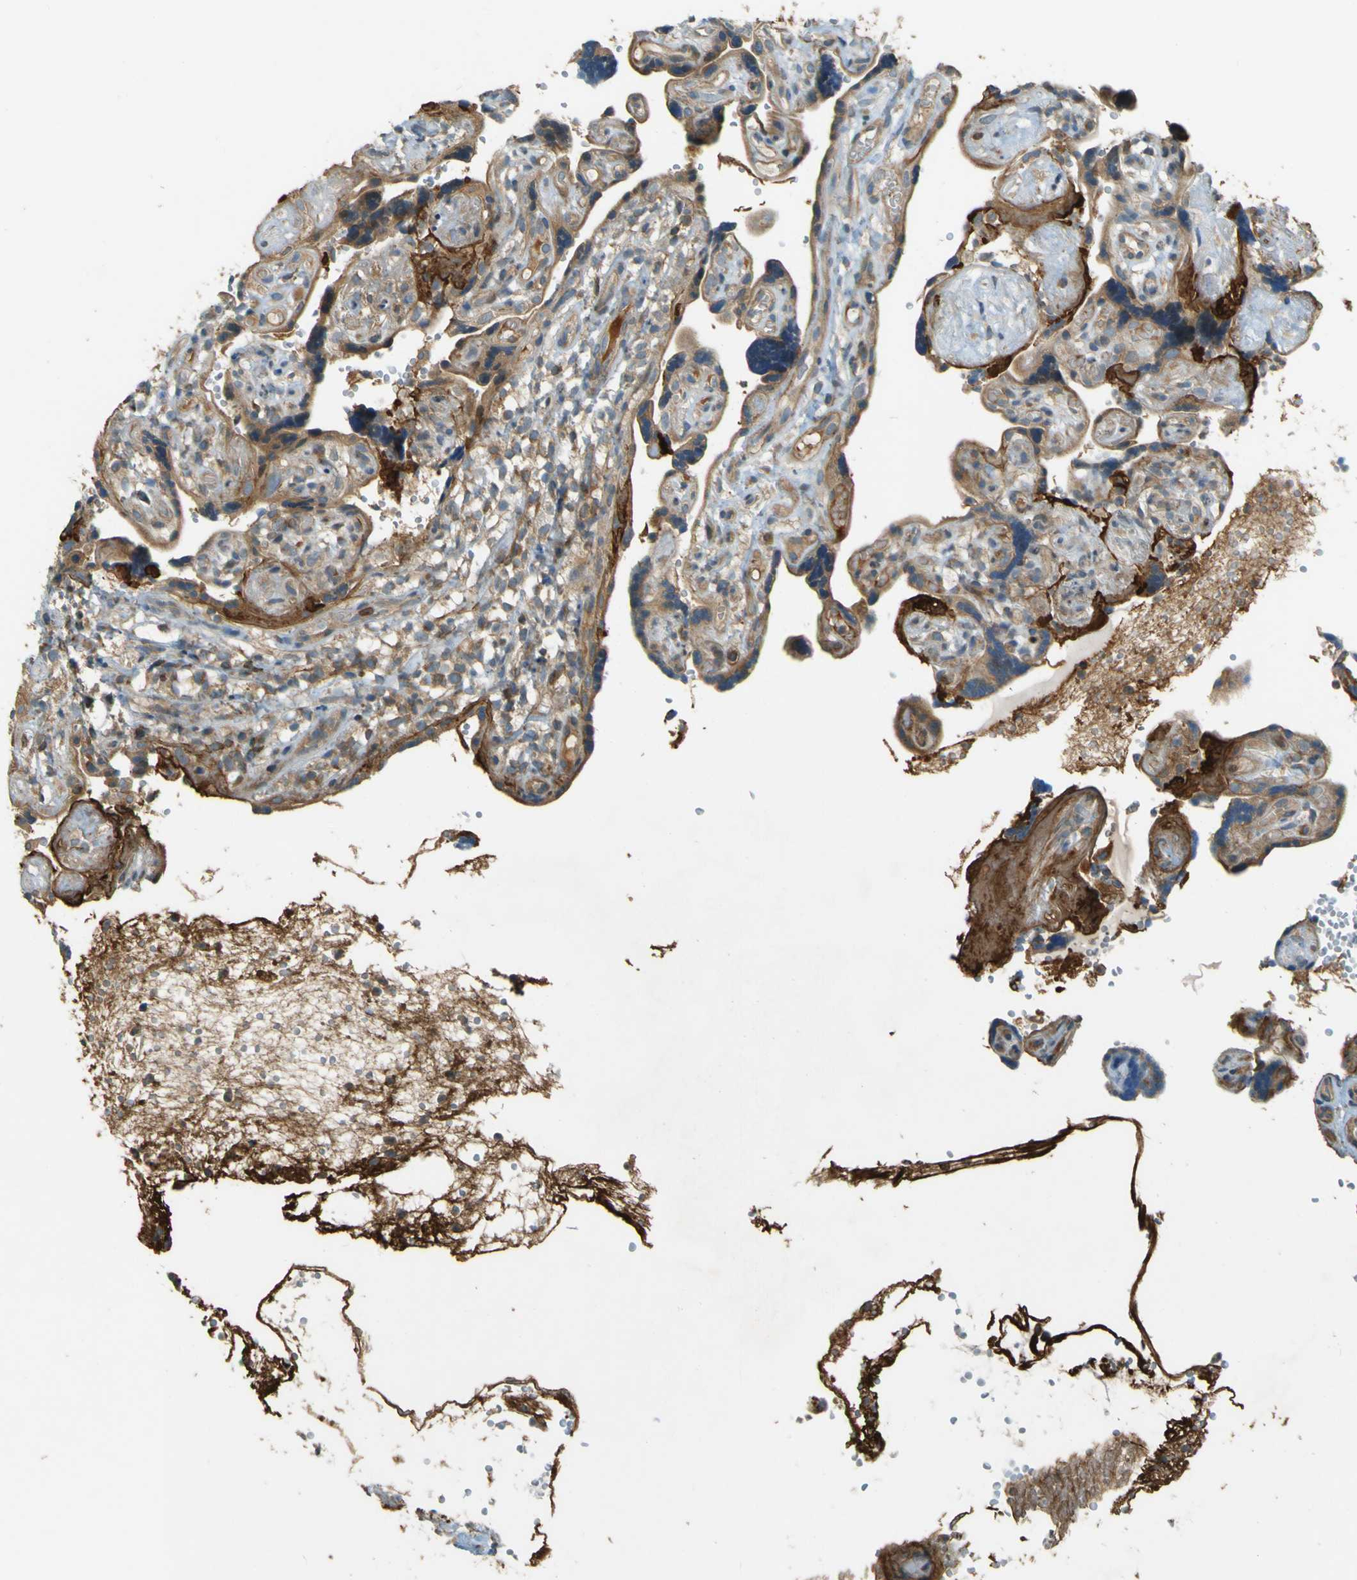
{"staining": {"intensity": "moderate", "quantity": ">75%", "location": "cytoplasmic/membranous"}, "tissue": "placenta", "cell_type": "Decidual cells", "image_type": "normal", "snomed": [{"axis": "morphology", "description": "Normal tissue, NOS"}, {"axis": "topography", "description": "Placenta"}], "caption": "This photomicrograph displays IHC staining of benign placenta, with medium moderate cytoplasmic/membranous staining in about >75% of decidual cells.", "gene": "LPCAT1", "patient": {"sex": "female", "age": 30}}